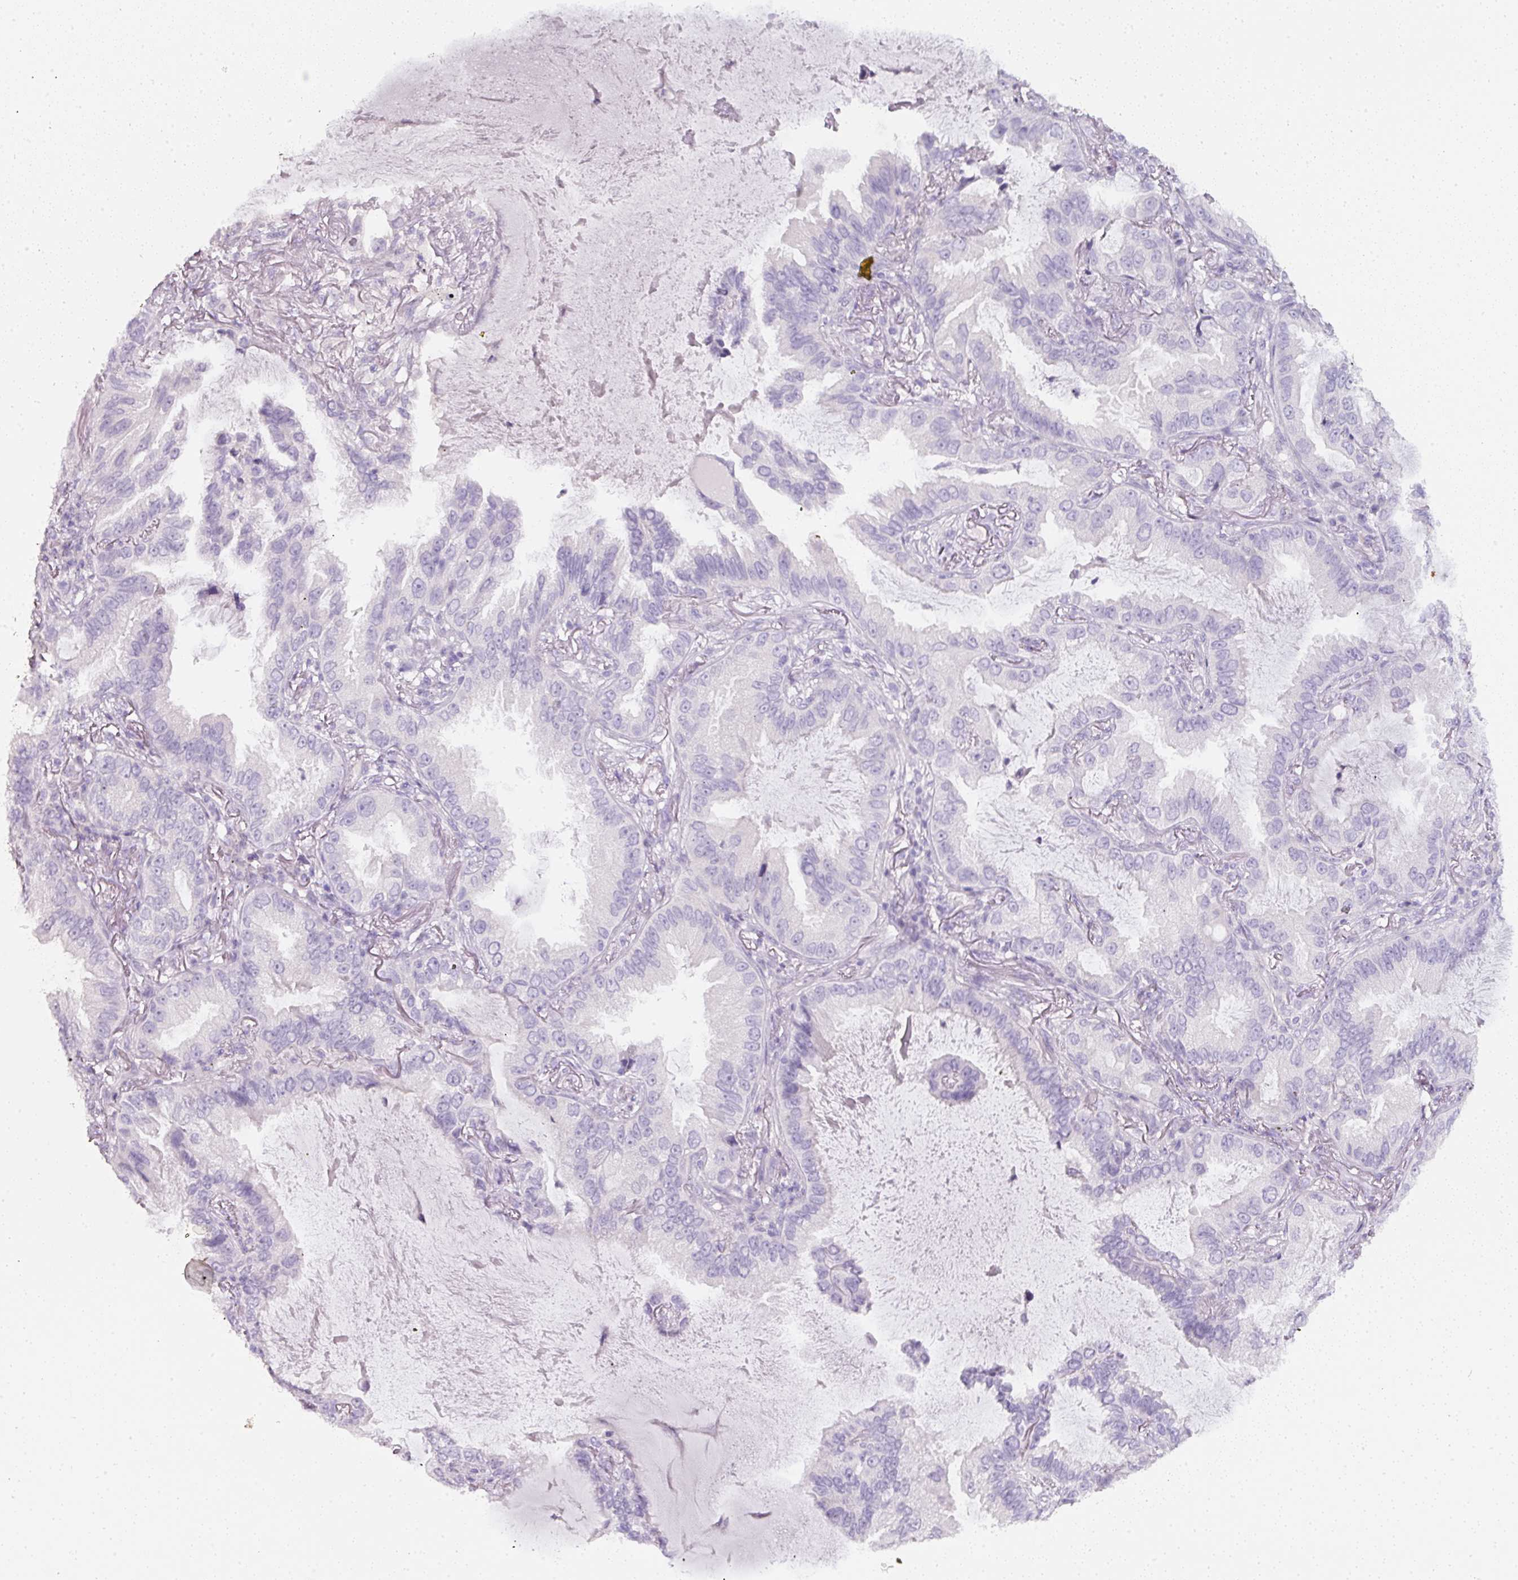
{"staining": {"intensity": "negative", "quantity": "none", "location": "none"}, "tissue": "lung cancer", "cell_type": "Tumor cells", "image_type": "cancer", "snomed": [{"axis": "morphology", "description": "Adenocarcinoma, NOS"}, {"axis": "topography", "description": "Lung"}], "caption": "Immunohistochemical staining of human lung adenocarcinoma displays no significant staining in tumor cells.", "gene": "SLC2A2", "patient": {"sex": "female", "age": 69}}